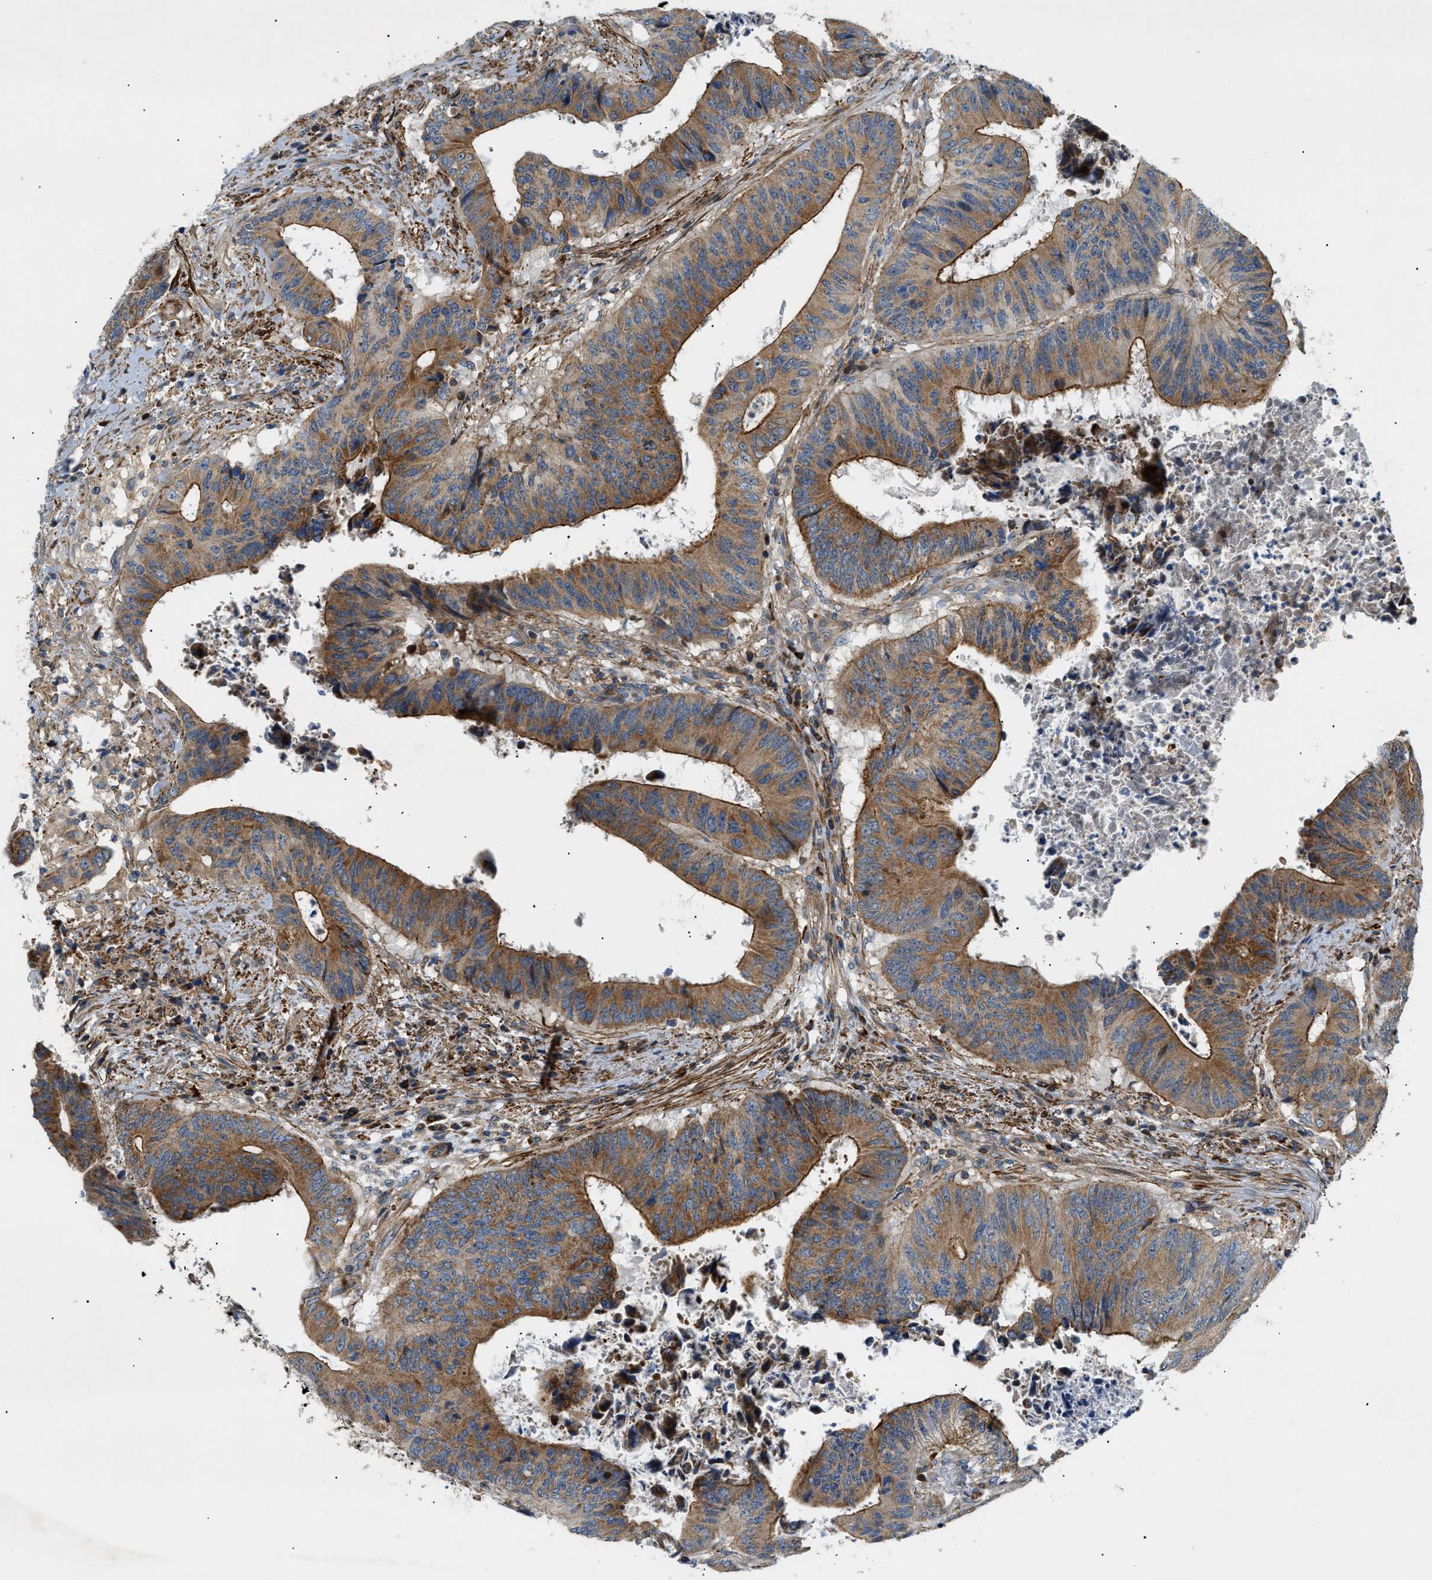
{"staining": {"intensity": "moderate", "quantity": ">75%", "location": "cytoplasmic/membranous"}, "tissue": "colorectal cancer", "cell_type": "Tumor cells", "image_type": "cancer", "snomed": [{"axis": "morphology", "description": "Adenocarcinoma, NOS"}, {"axis": "topography", "description": "Rectum"}], "caption": "This image demonstrates adenocarcinoma (colorectal) stained with IHC to label a protein in brown. The cytoplasmic/membranous of tumor cells show moderate positivity for the protein. Nuclei are counter-stained blue.", "gene": "DHODH", "patient": {"sex": "male", "age": 72}}